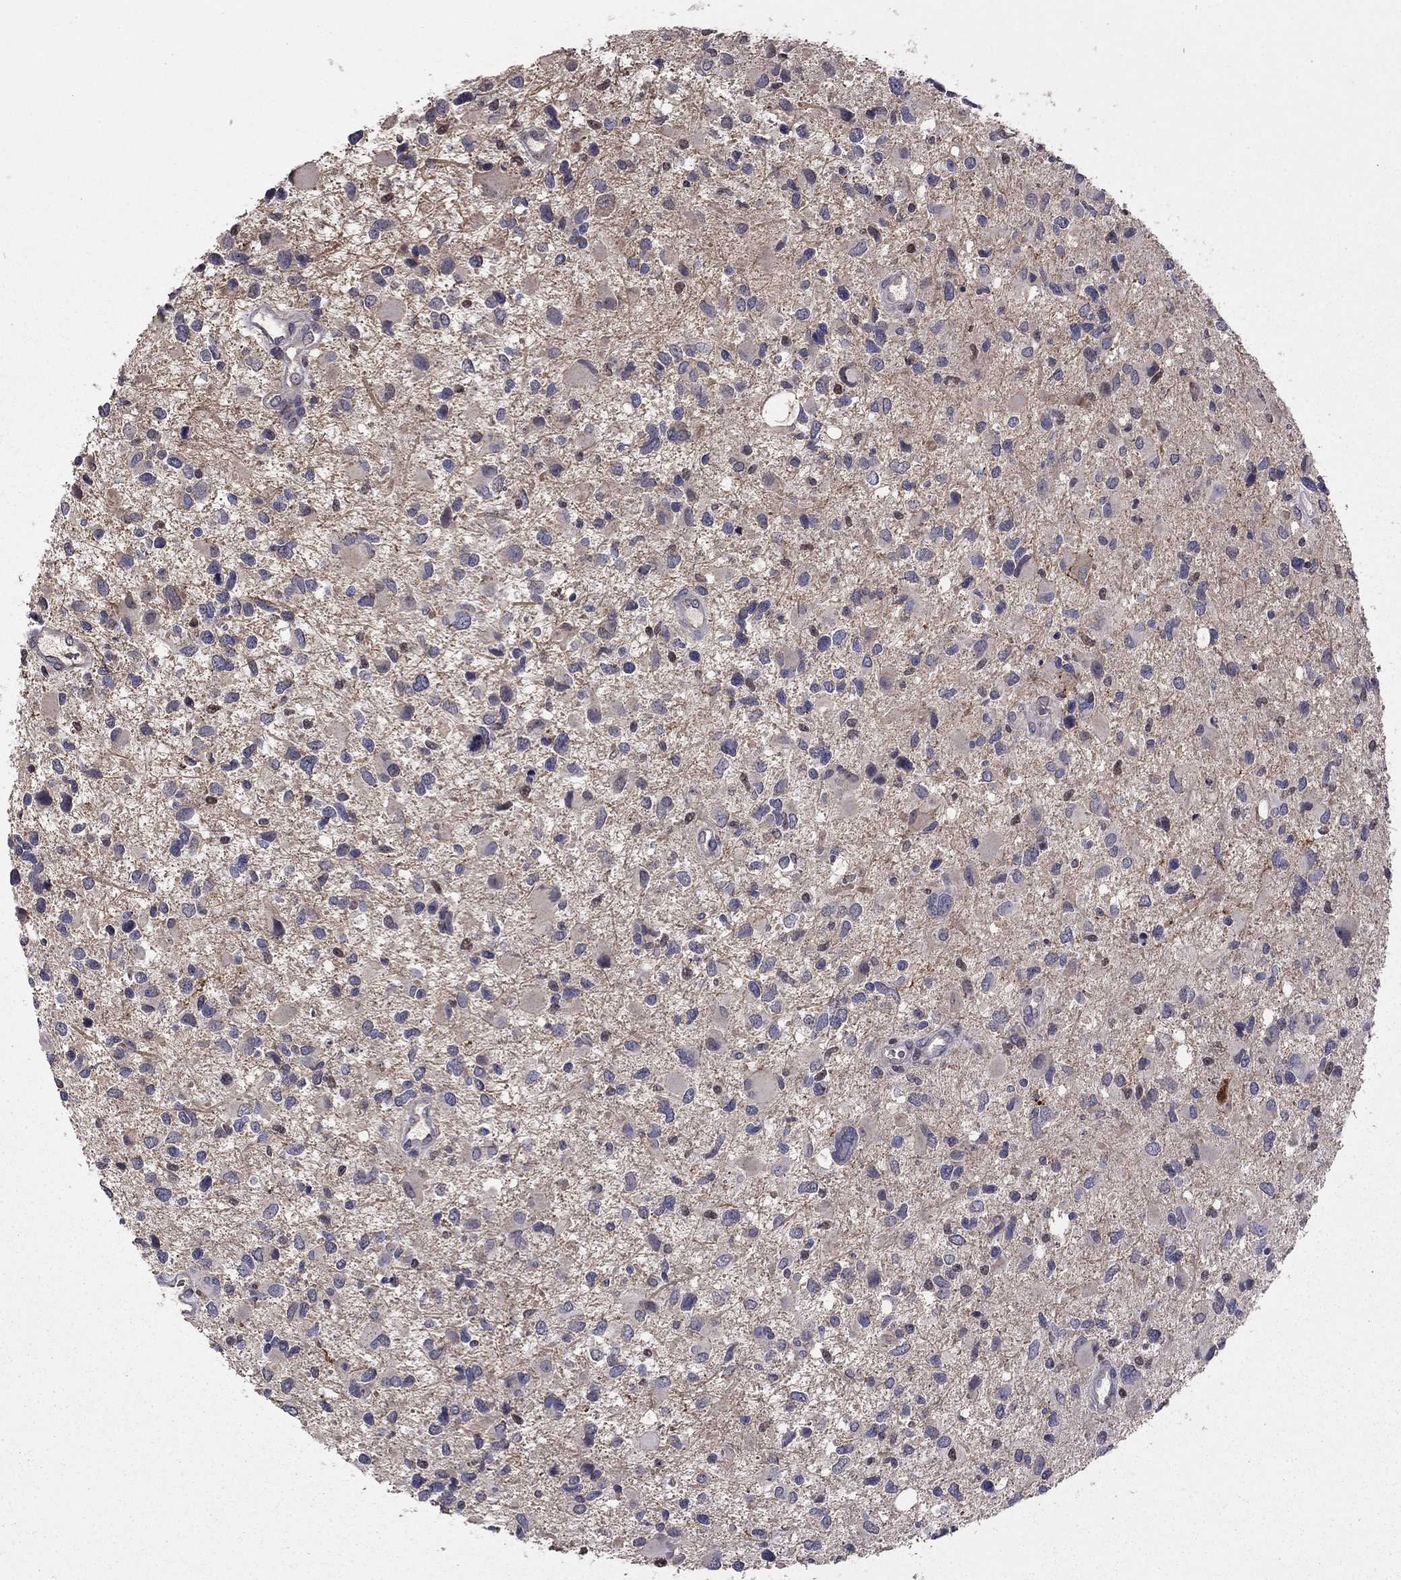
{"staining": {"intensity": "negative", "quantity": "none", "location": "none"}, "tissue": "glioma", "cell_type": "Tumor cells", "image_type": "cancer", "snomed": [{"axis": "morphology", "description": "Glioma, malignant, Low grade"}, {"axis": "topography", "description": "Brain"}], "caption": "An immunohistochemistry (IHC) photomicrograph of malignant glioma (low-grade) is shown. There is no staining in tumor cells of malignant glioma (low-grade).", "gene": "HCN1", "patient": {"sex": "female", "age": 32}}